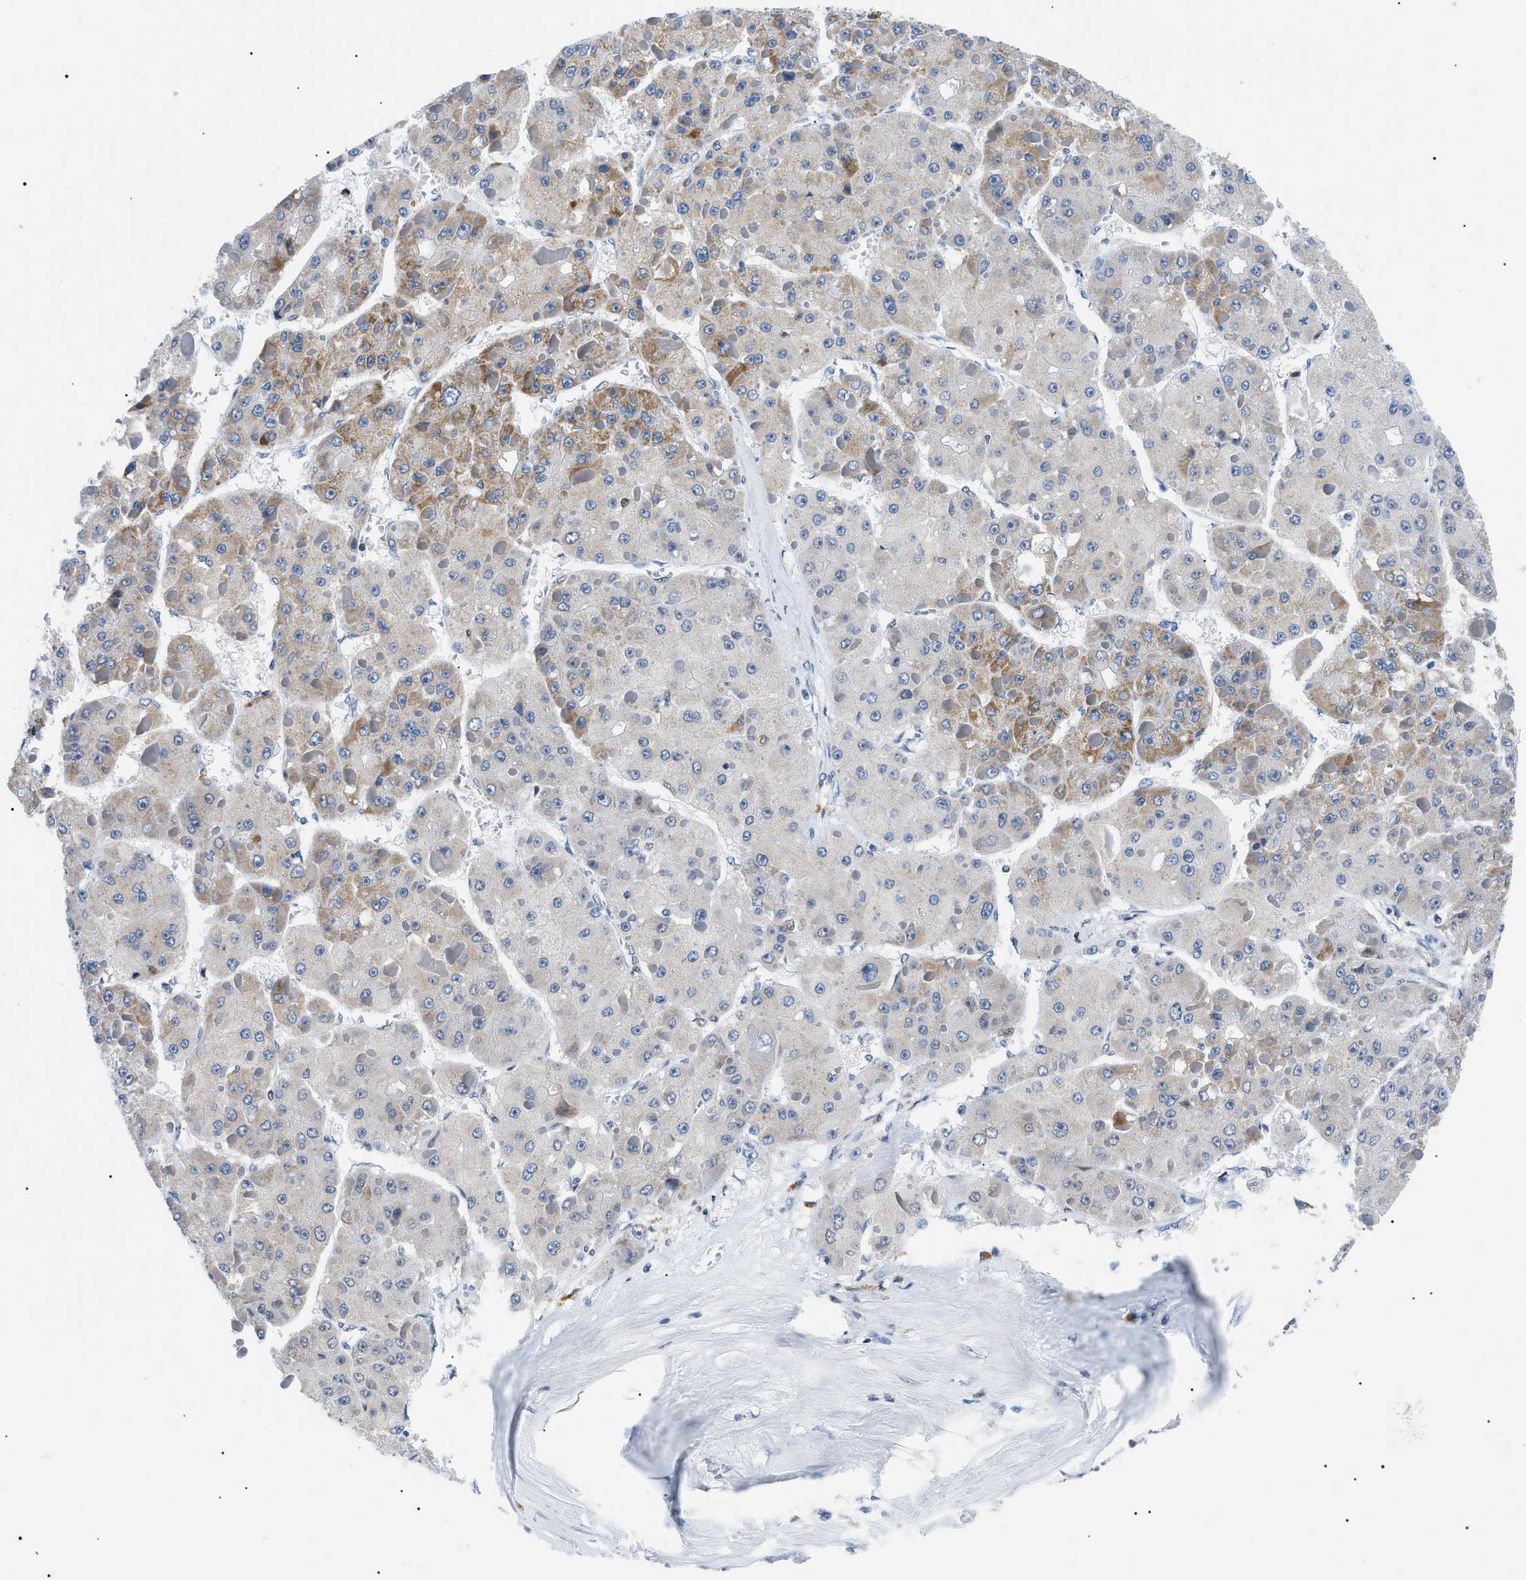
{"staining": {"intensity": "moderate", "quantity": "<25%", "location": "cytoplasmic/membranous"}, "tissue": "liver cancer", "cell_type": "Tumor cells", "image_type": "cancer", "snomed": [{"axis": "morphology", "description": "Carcinoma, Hepatocellular, NOS"}, {"axis": "topography", "description": "Liver"}], "caption": "Brown immunohistochemical staining in human liver hepatocellular carcinoma displays moderate cytoplasmic/membranous expression in approximately <25% of tumor cells.", "gene": "SMARCC1", "patient": {"sex": "female", "age": 73}}